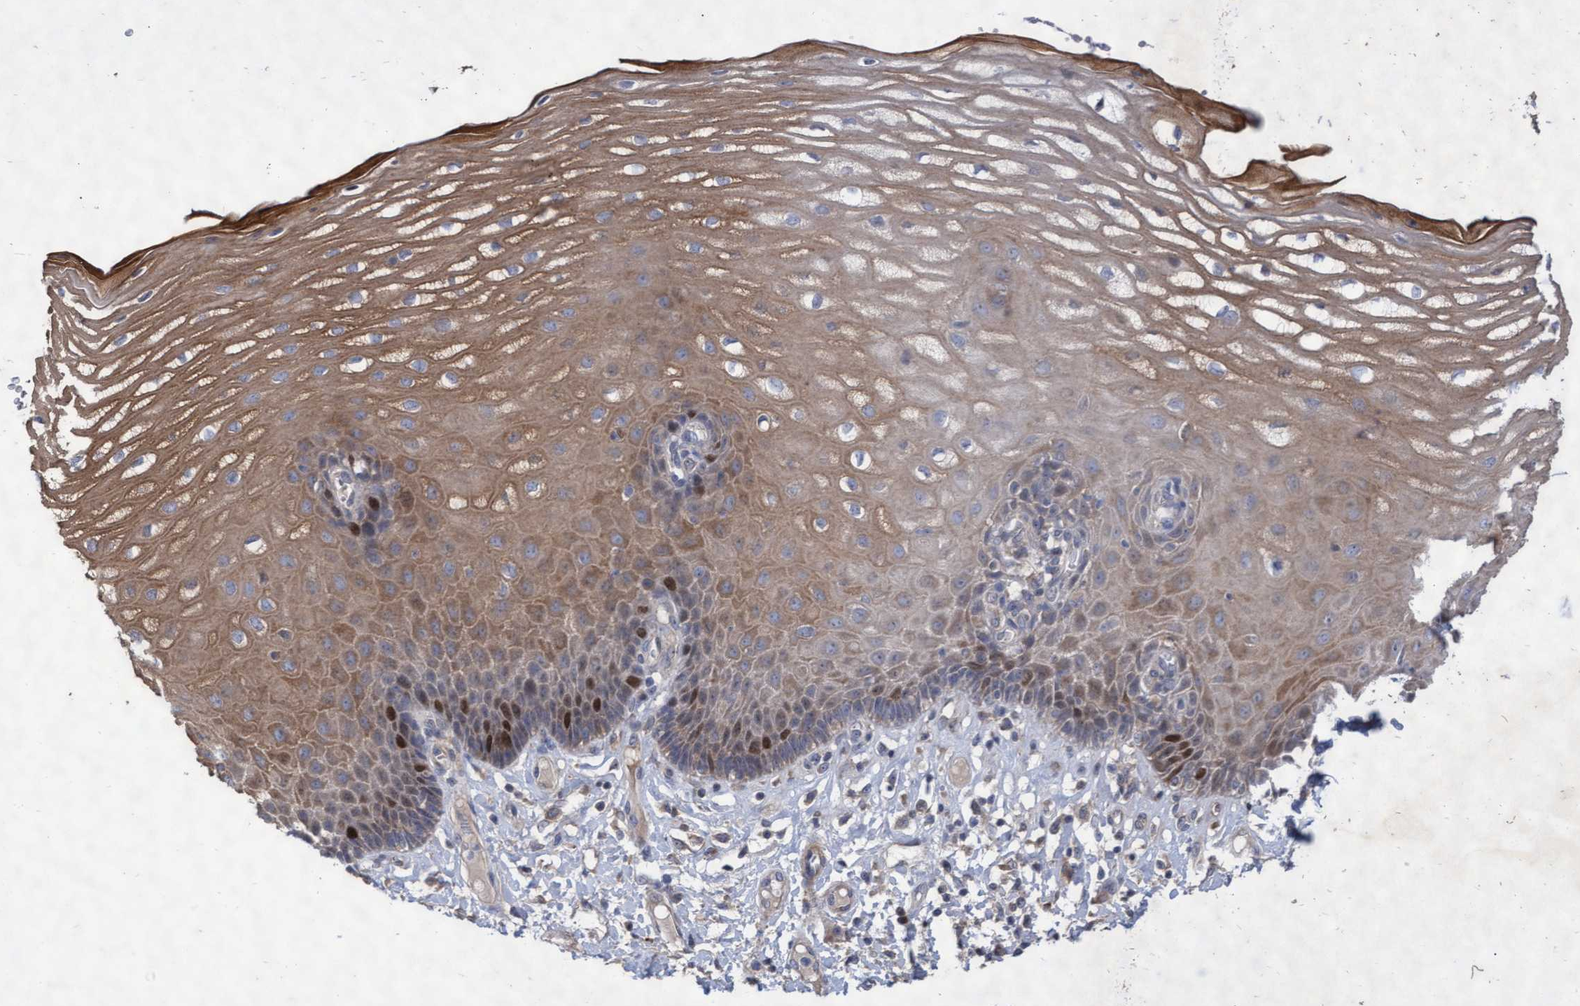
{"staining": {"intensity": "moderate", "quantity": ">75%", "location": "cytoplasmic/membranous,nuclear"}, "tissue": "esophagus", "cell_type": "Squamous epithelial cells", "image_type": "normal", "snomed": [{"axis": "morphology", "description": "Normal tissue, NOS"}, {"axis": "topography", "description": "Esophagus"}], "caption": "Brown immunohistochemical staining in normal human esophagus demonstrates moderate cytoplasmic/membranous,nuclear positivity in approximately >75% of squamous epithelial cells. The staining is performed using DAB brown chromogen to label protein expression. The nuclei are counter-stained blue using hematoxylin.", "gene": "ABCF2", "patient": {"sex": "male", "age": 54}}